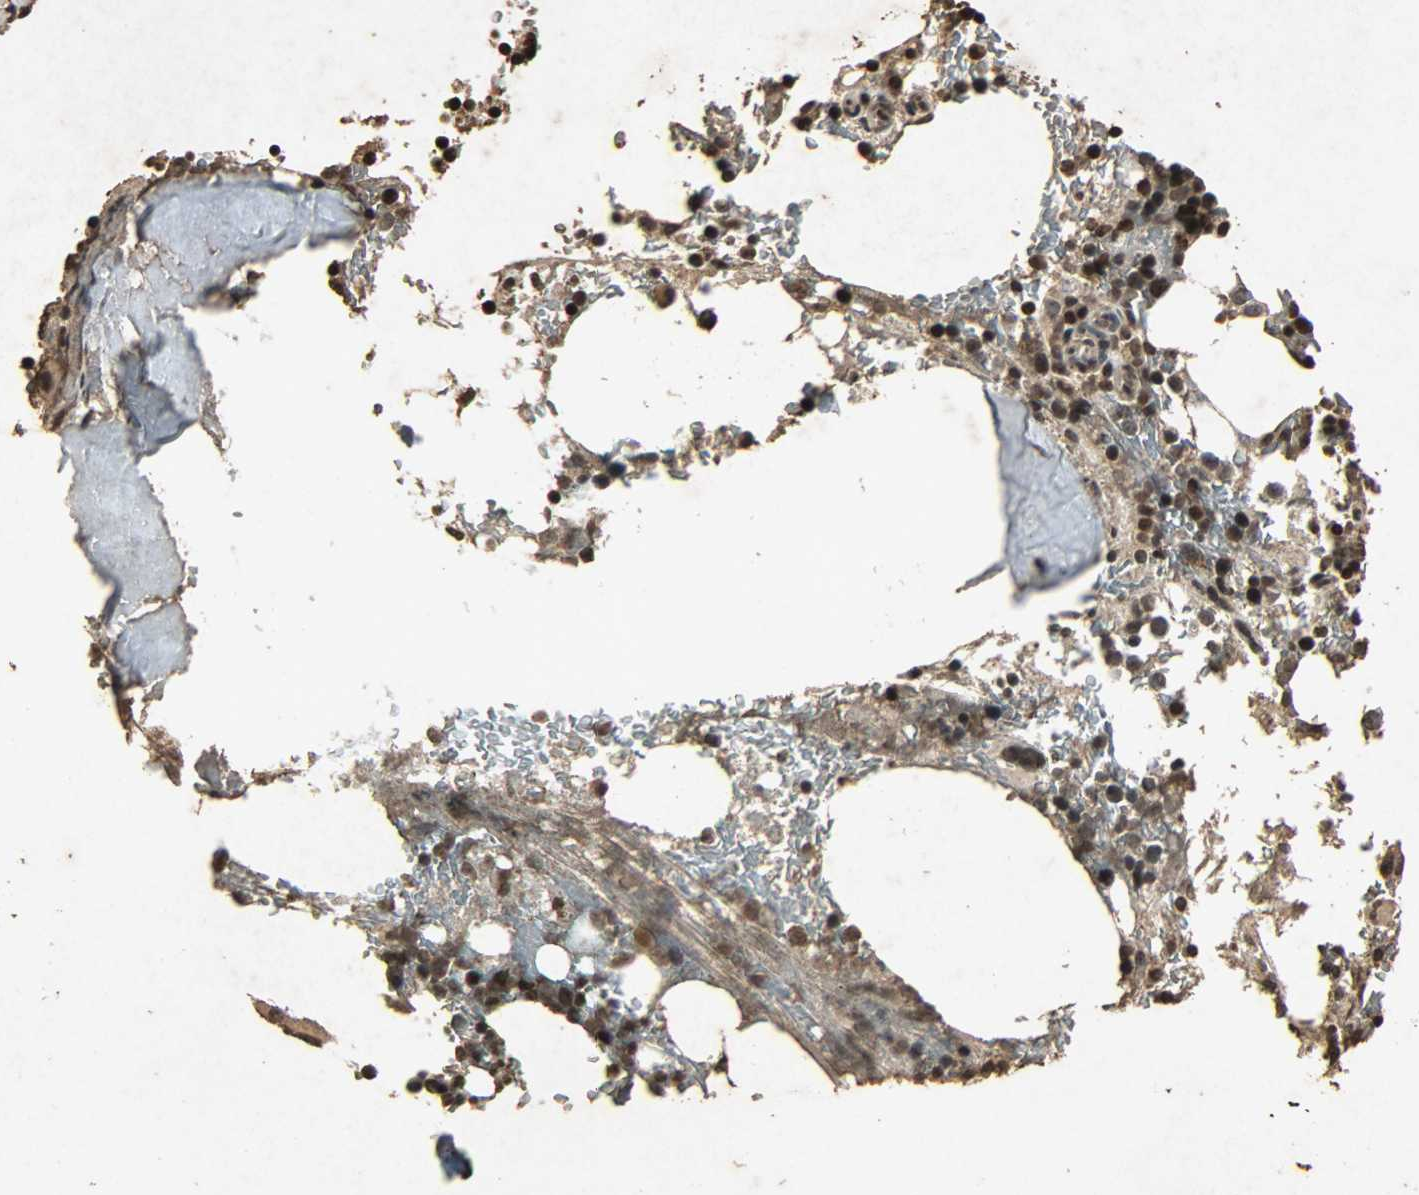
{"staining": {"intensity": "strong", "quantity": ">75%", "location": "cytoplasmic/membranous,nuclear"}, "tissue": "bone marrow", "cell_type": "Hematopoietic cells", "image_type": "normal", "snomed": [{"axis": "morphology", "description": "Normal tissue, NOS"}, {"axis": "topography", "description": "Bone marrow"}], "caption": "High-power microscopy captured an immunohistochemistry (IHC) micrograph of unremarkable bone marrow, revealing strong cytoplasmic/membranous,nuclear expression in approximately >75% of hematopoietic cells.", "gene": "PPP3R1", "patient": {"sex": "female", "age": 73}}